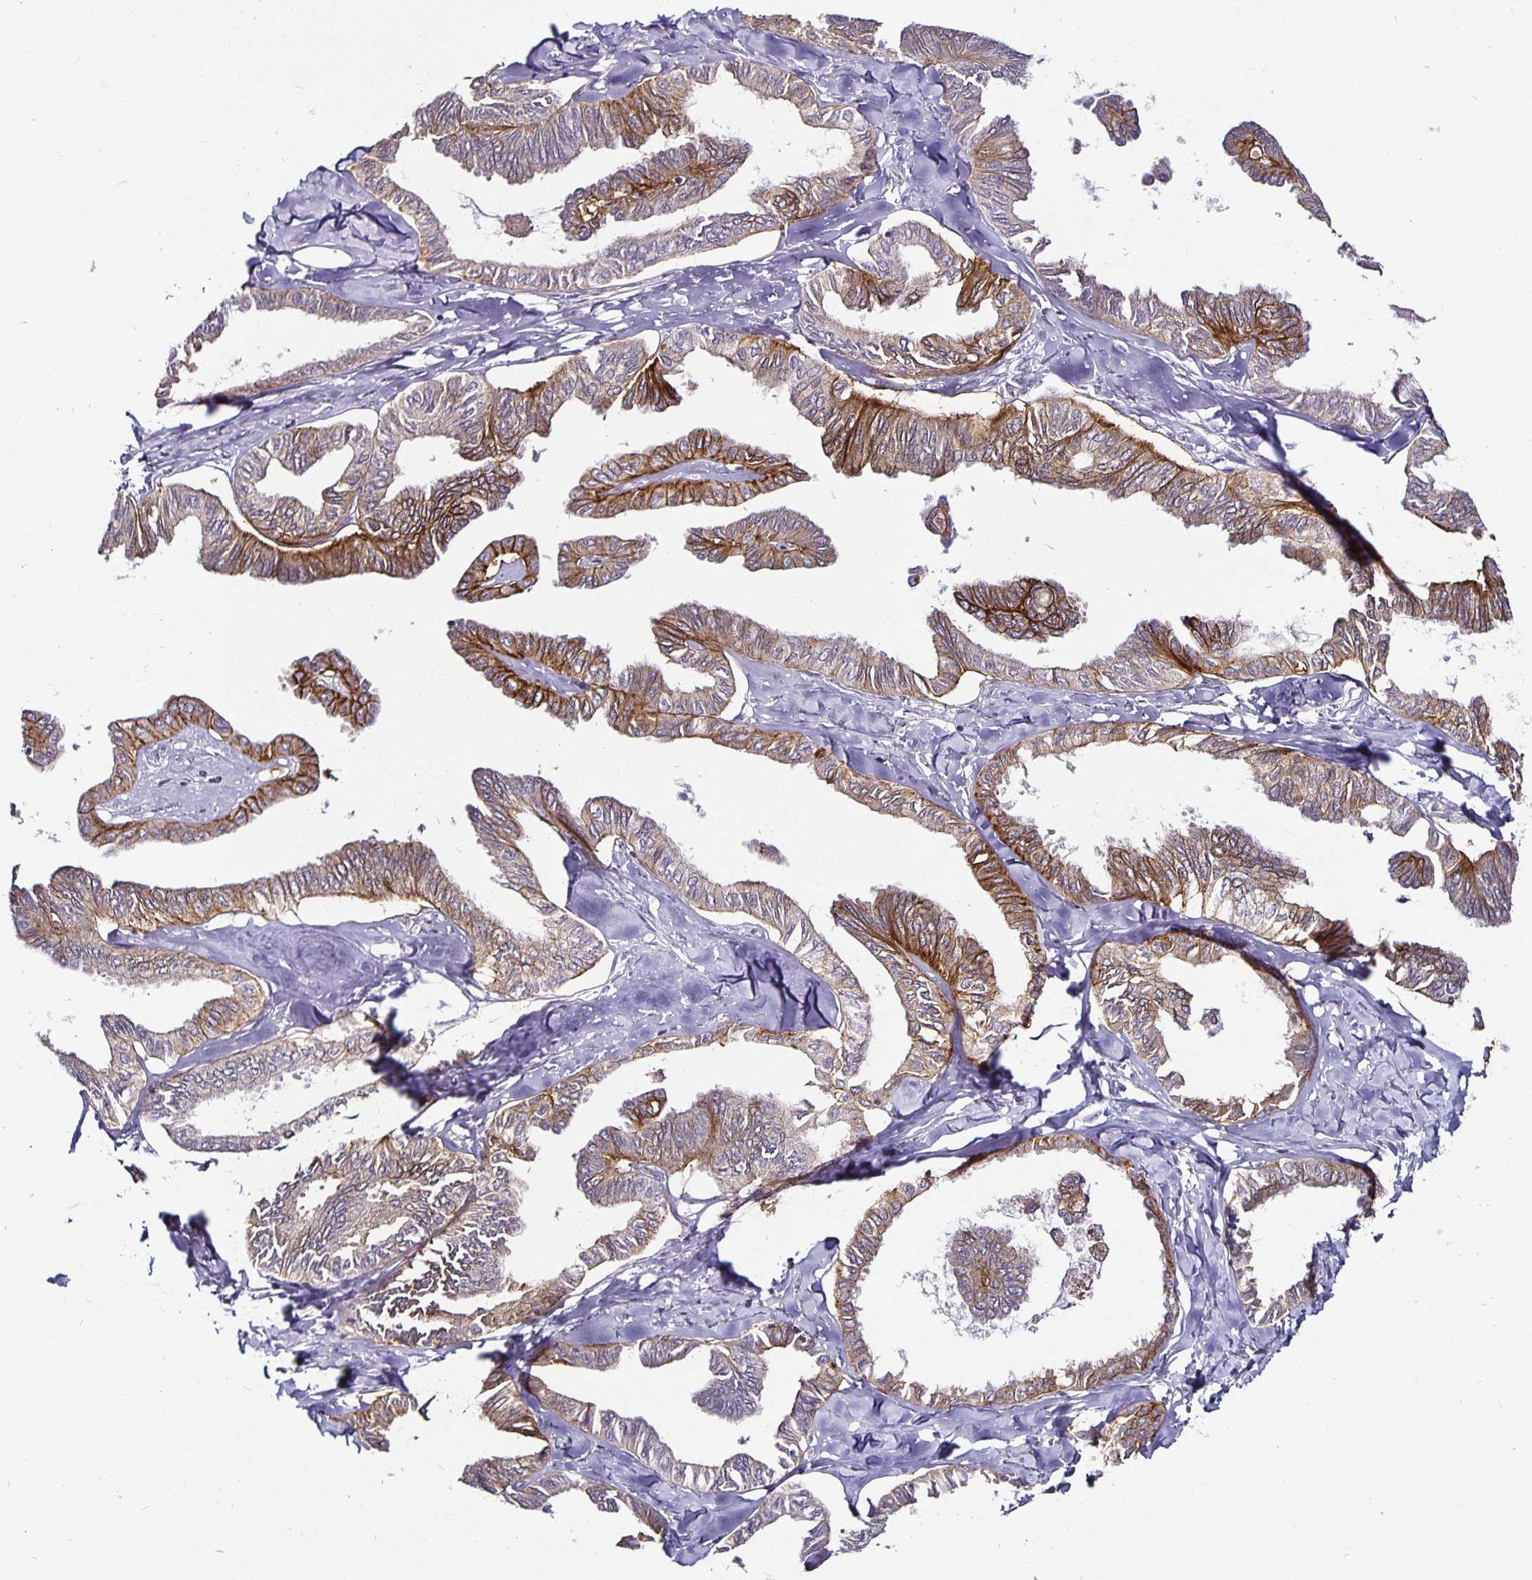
{"staining": {"intensity": "moderate", "quantity": "25%-75%", "location": "cytoplasmic/membranous"}, "tissue": "ovarian cancer", "cell_type": "Tumor cells", "image_type": "cancer", "snomed": [{"axis": "morphology", "description": "Carcinoma, endometroid"}, {"axis": "topography", "description": "Ovary"}], "caption": "Endometroid carcinoma (ovarian) stained for a protein demonstrates moderate cytoplasmic/membranous positivity in tumor cells.", "gene": "CA12", "patient": {"sex": "female", "age": 70}}